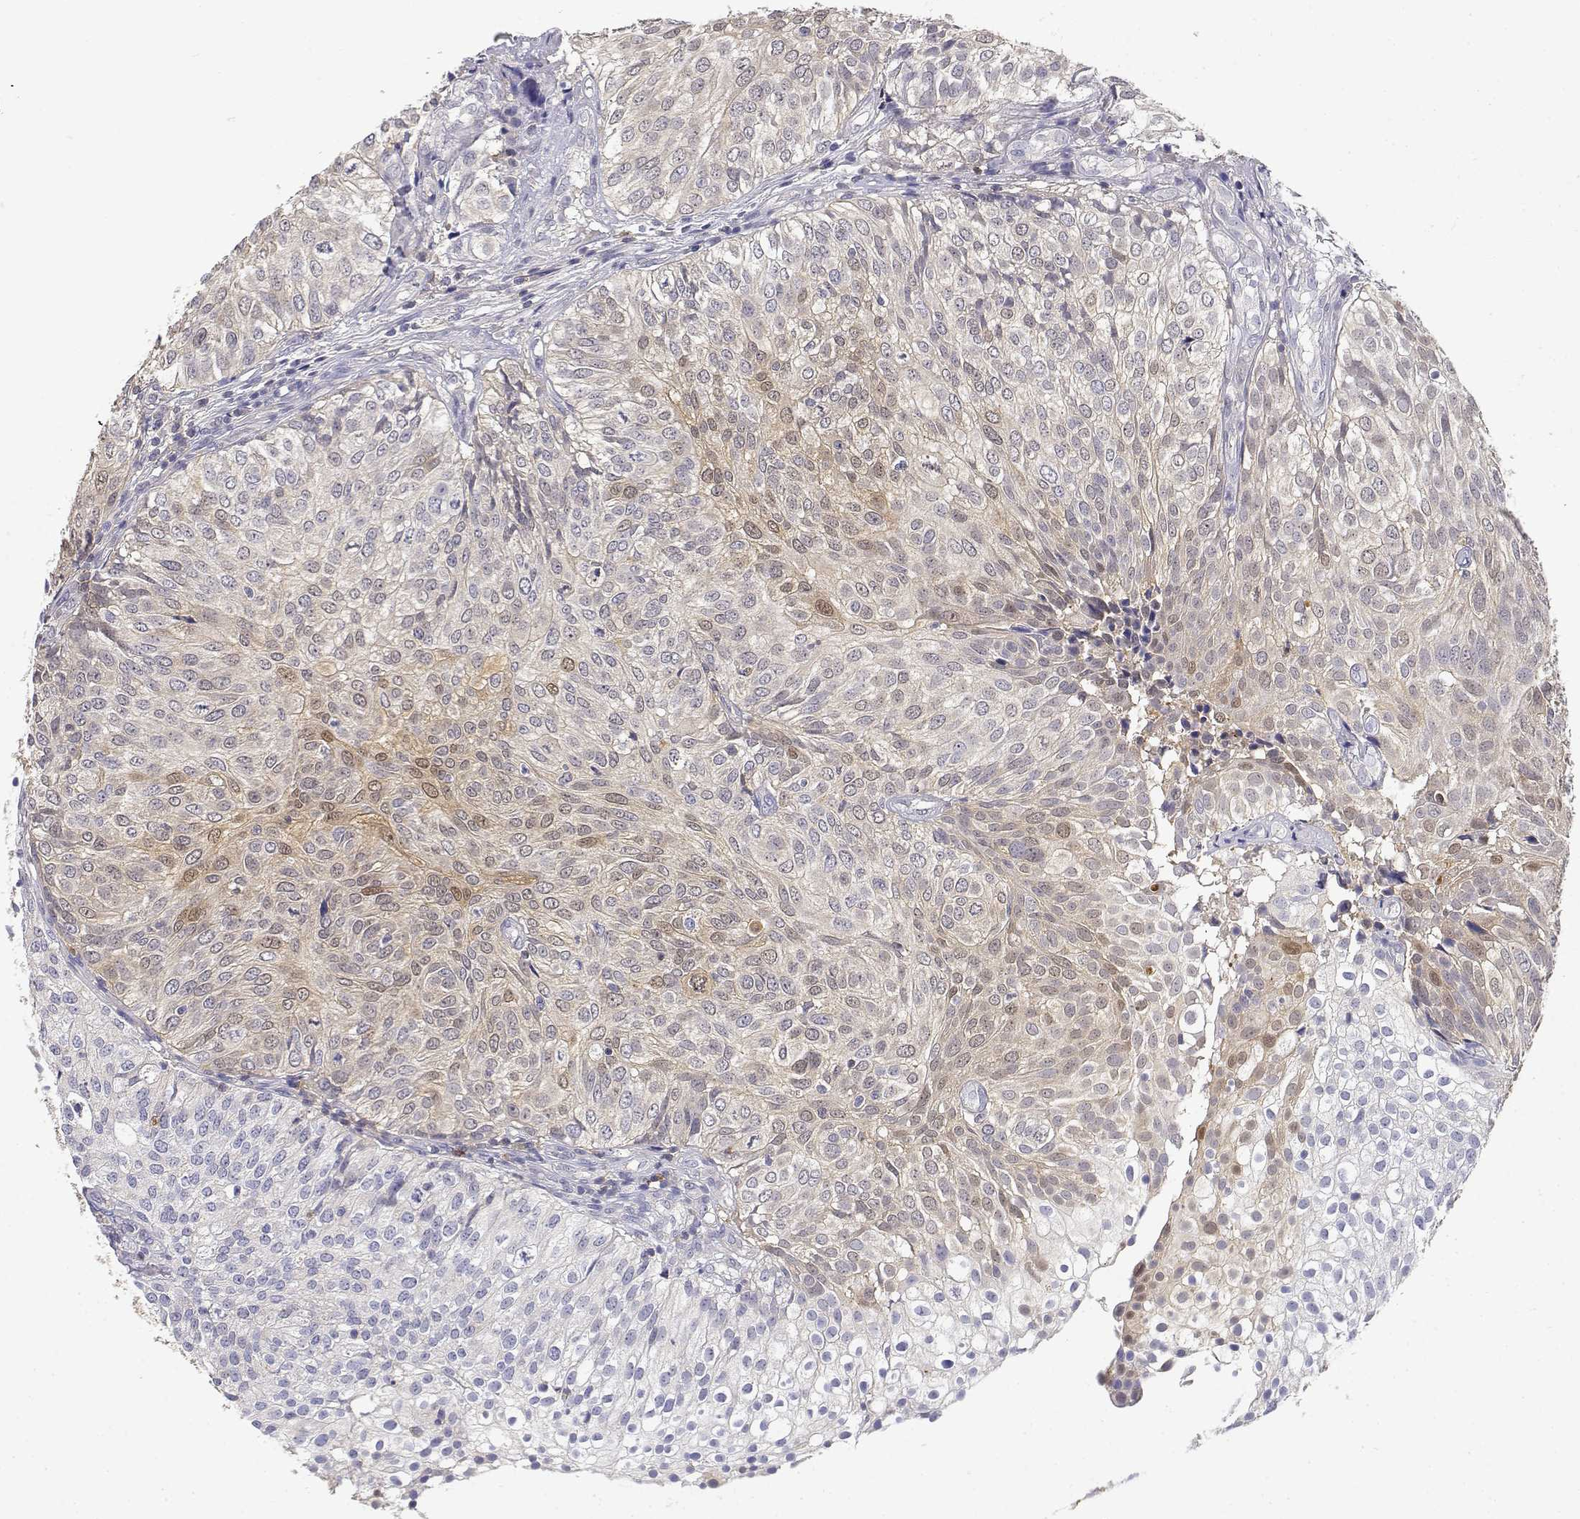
{"staining": {"intensity": "weak", "quantity": "25%-75%", "location": "cytoplasmic/membranous"}, "tissue": "urothelial cancer", "cell_type": "Tumor cells", "image_type": "cancer", "snomed": [{"axis": "morphology", "description": "Urothelial carcinoma, High grade"}, {"axis": "topography", "description": "Urinary bladder"}], "caption": "There is low levels of weak cytoplasmic/membranous expression in tumor cells of high-grade urothelial carcinoma, as demonstrated by immunohistochemical staining (brown color).", "gene": "ADA", "patient": {"sex": "female", "age": 79}}